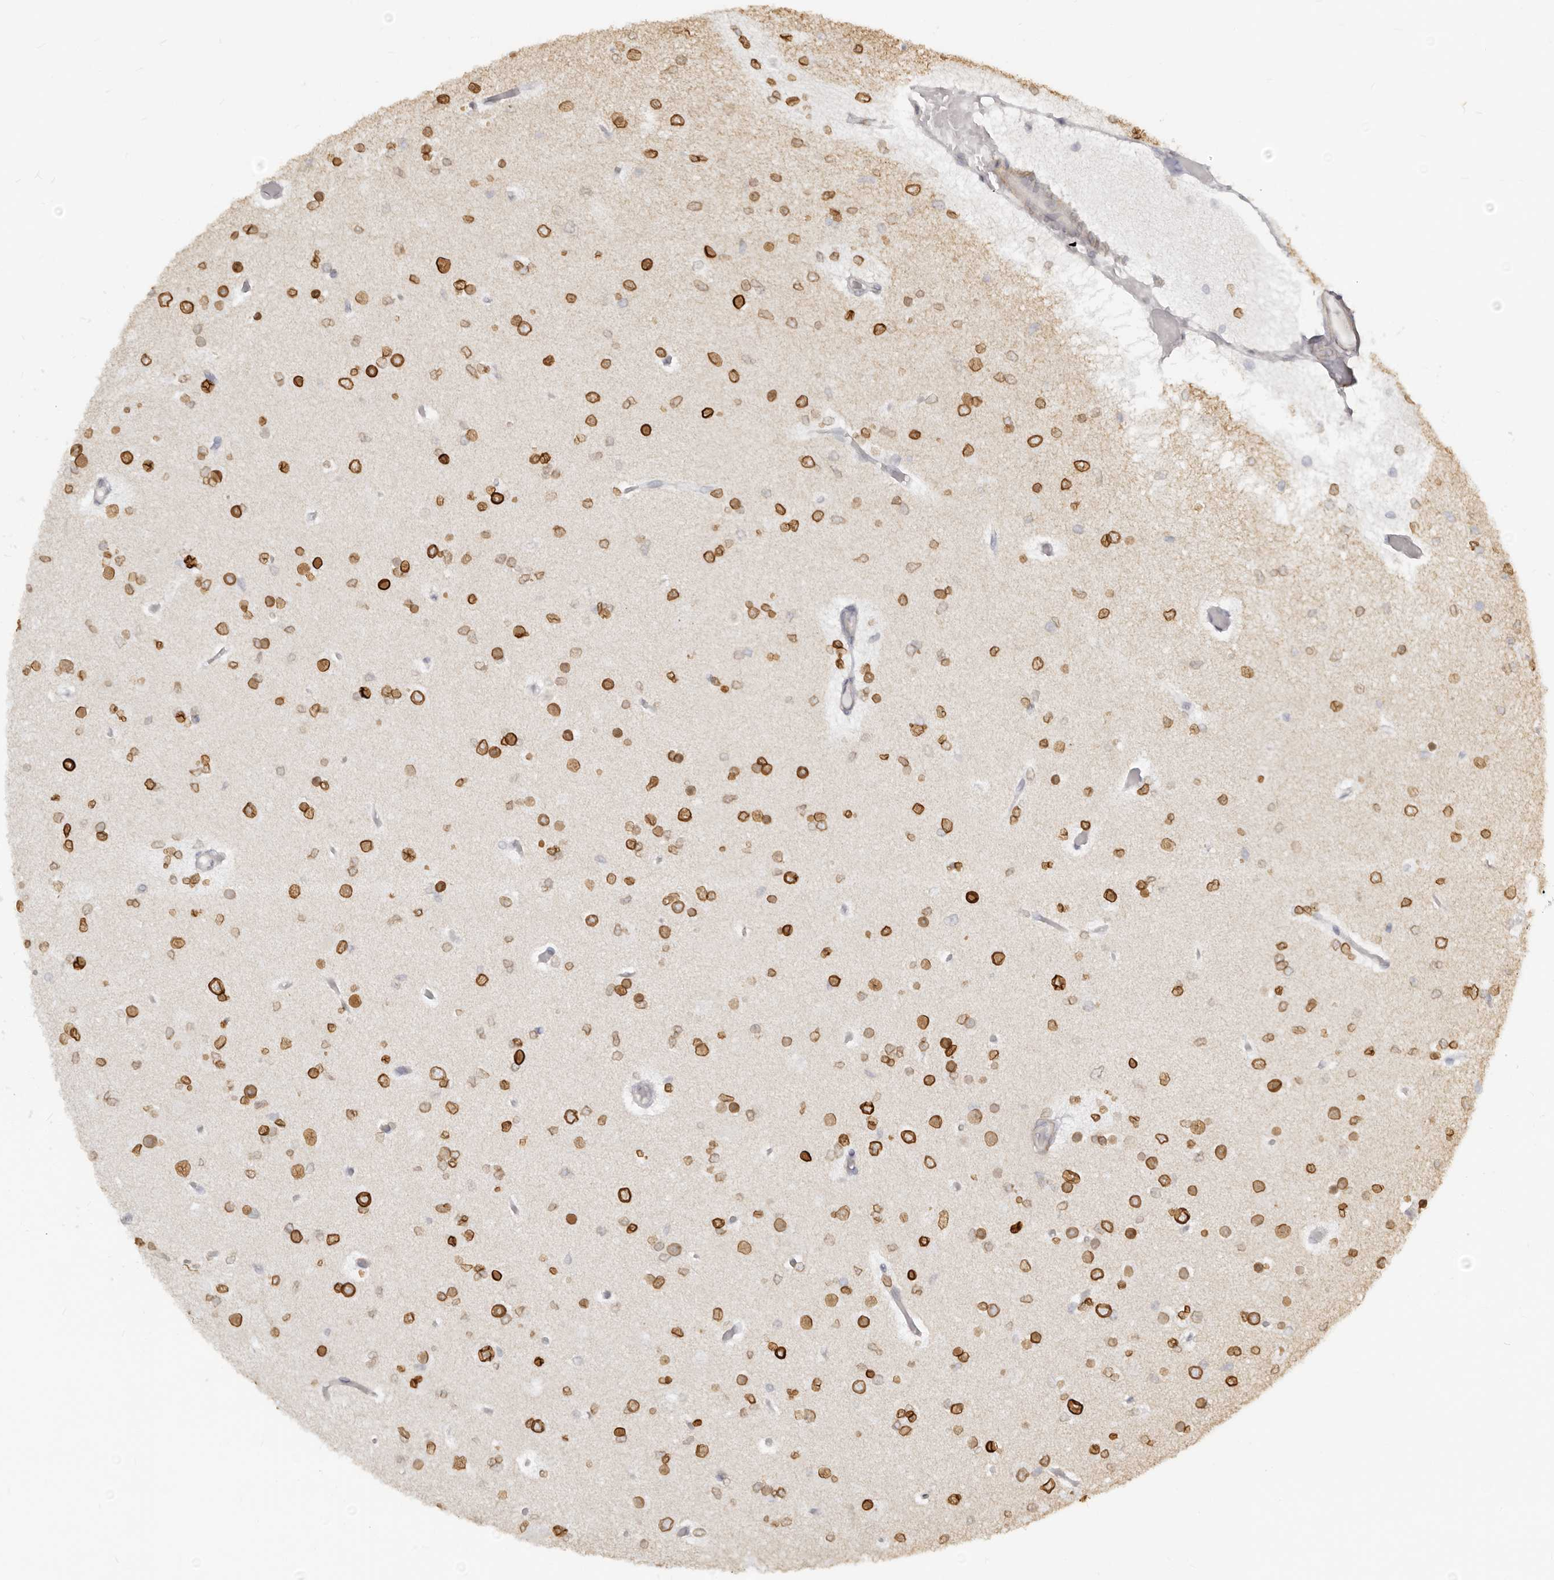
{"staining": {"intensity": "strong", "quantity": ">75%", "location": "cytoplasmic/membranous,nuclear"}, "tissue": "glioma", "cell_type": "Tumor cells", "image_type": "cancer", "snomed": [{"axis": "morphology", "description": "Glioma, malignant, Low grade"}, {"axis": "topography", "description": "Brain"}], "caption": "Tumor cells show high levels of strong cytoplasmic/membranous and nuclear expression in approximately >75% of cells in malignant glioma (low-grade).", "gene": "NUP153", "patient": {"sex": "female", "age": 22}}